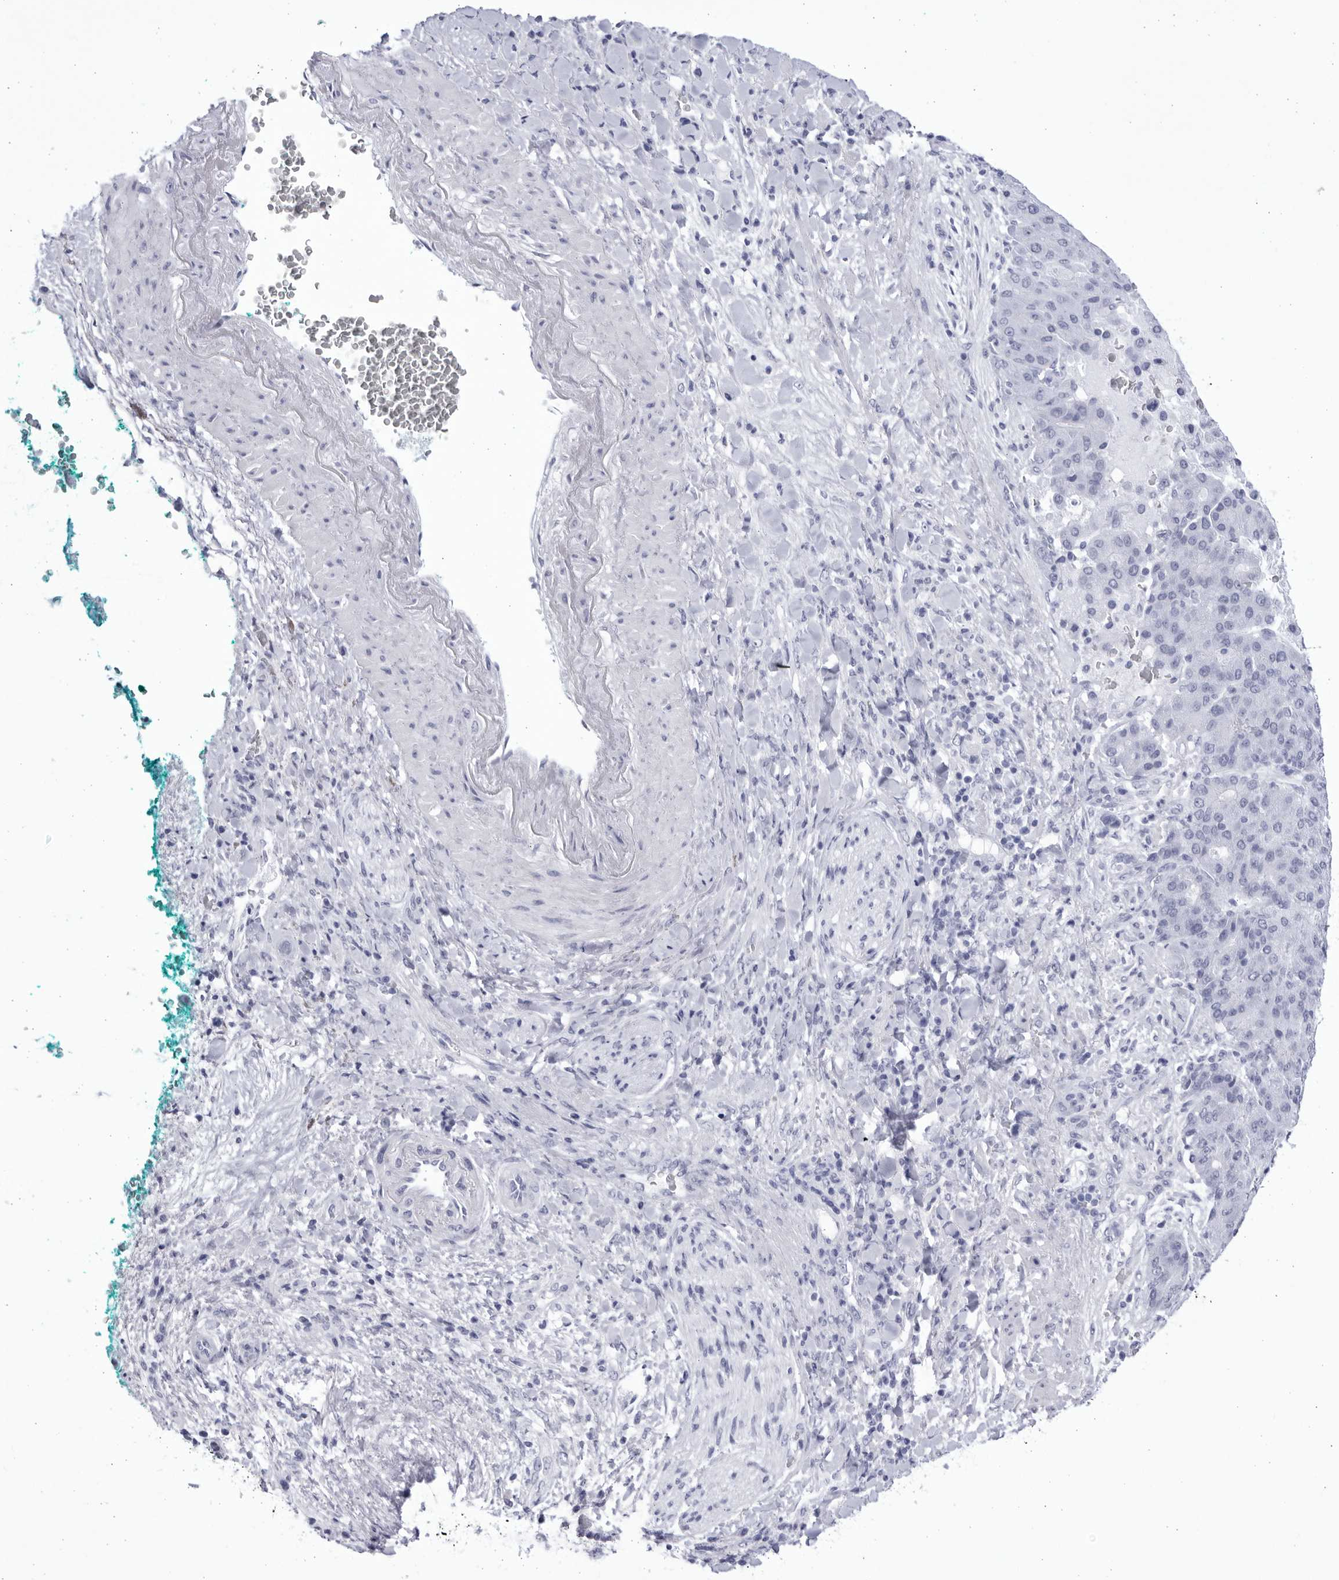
{"staining": {"intensity": "negative", "quantity": "none", "location": "none"}, "tissue": "liver cancer", "cell_type": "Tumor cells", "image_type": "cancer", "snomed": [{"axis": "morphology", "description": "Carcinoma, Hepatocellular, NOS"}, {"axis": "topography", "description": "Liver"}], "caption": "Tumor cells are negative for protein expression in human liver hepatocellular carcinoma.", "gene": "CCDC181", "patient": {"sex": "male", "age": 65}}